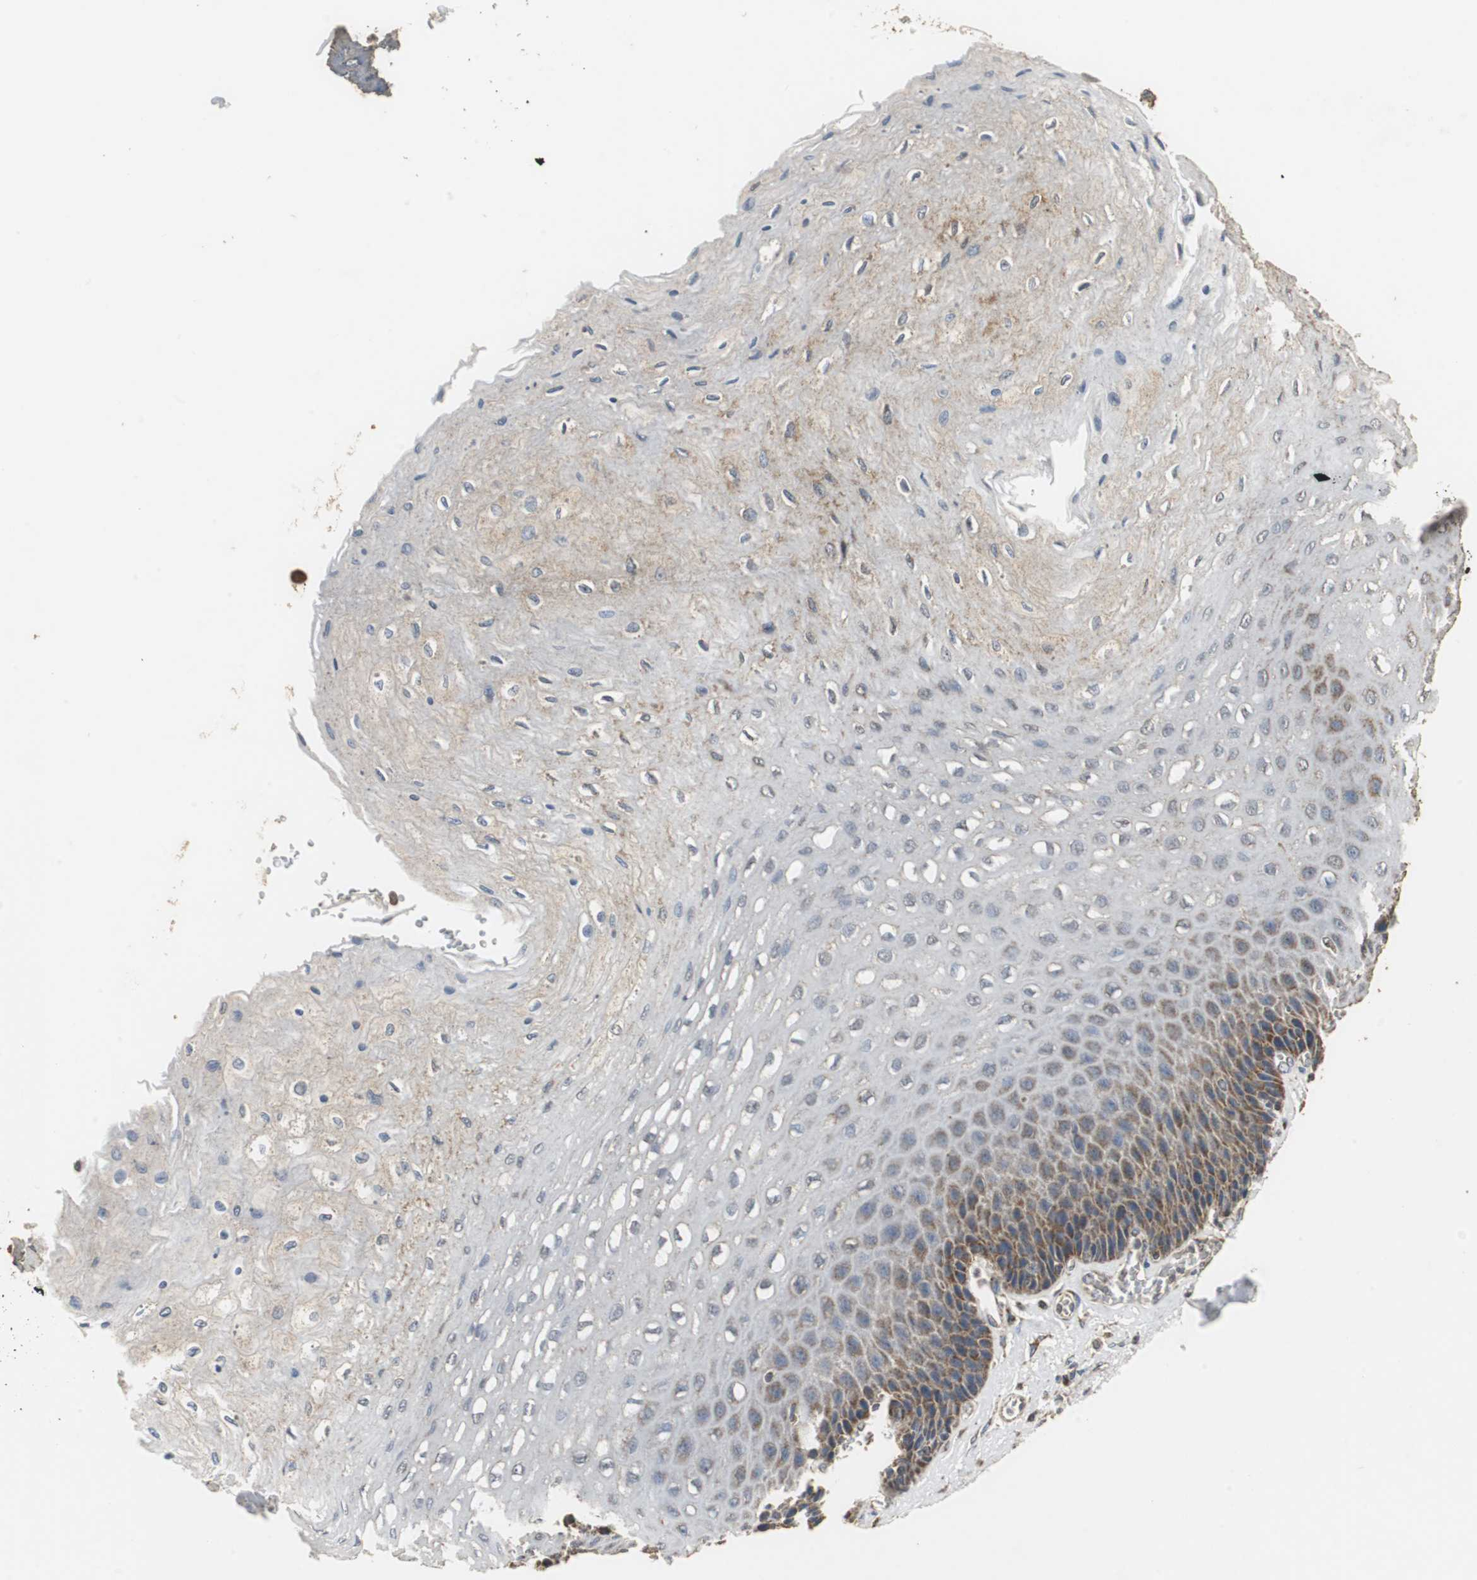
{"staining": {"intensity": "moderate", "quantity": "25%-75%", "location": "cytoplasmic/membranous"}, "tissue": "esophagus", "cell_type": "Squamous epithelial cells", "image_type": "normal", "snomed": [{"axis": "morphology", "description": "Normal tissue, NOS"}, {"axis": "topography", "description": "Esophagus"}], "caption": "DAB immunohistochemical staining of unremarkable esophagus demonstrates moderate cytoplasmic/membranous protein expression in about 25%-75% of squamous epithelial cells.", "gene": "NNT", "patient": {"sex": "female", "age": 72}}